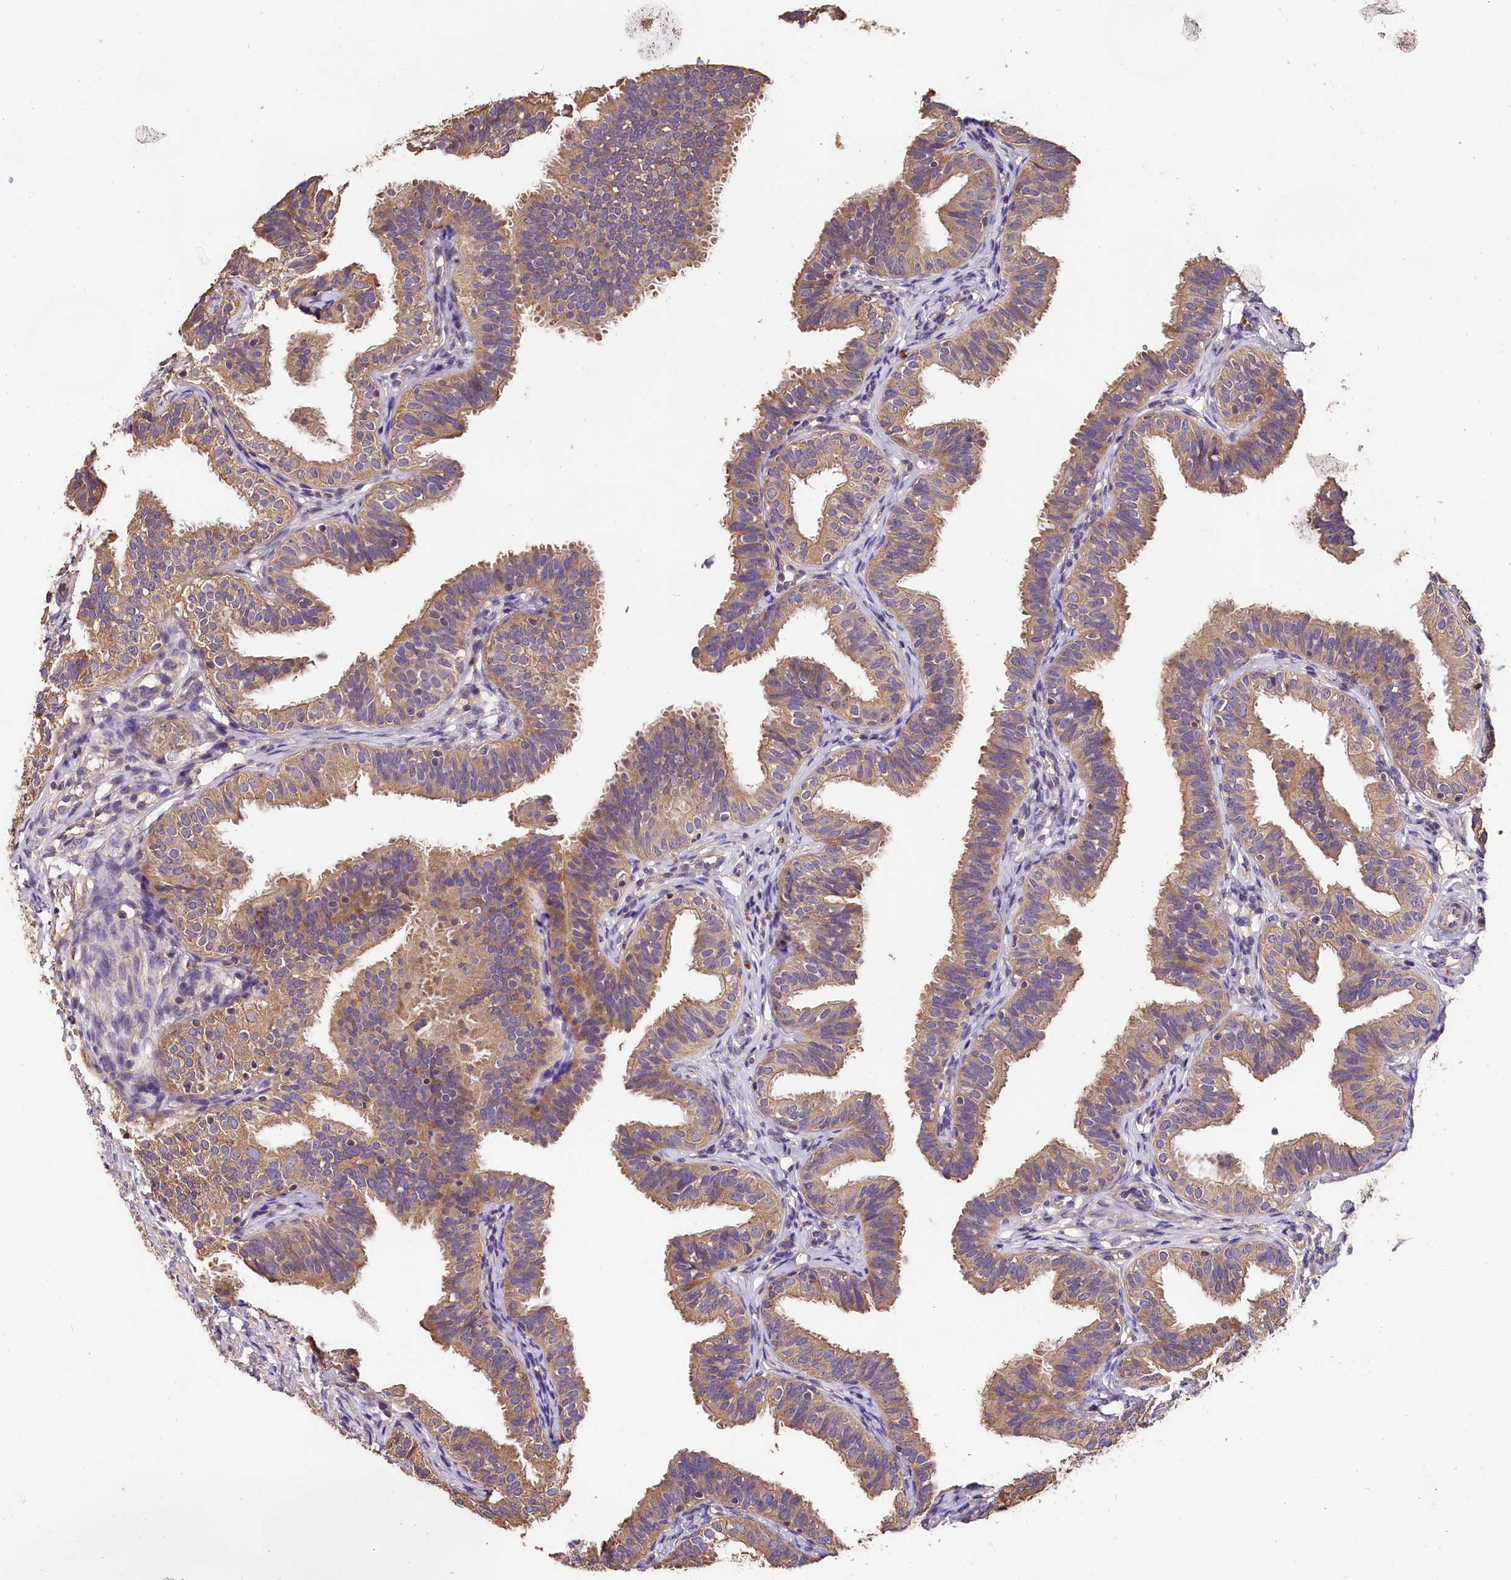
{"staining": {"intensity": "moderate", "quantity": ">75%", "location": "cytoplasmic/membranous"}, "tissue": "fallopian tube", "cell_type": "Glandular cells", "image_type": "normal", "snomed": [{"axis": "morphology", "description": "Normal tissue, NOS"}, {"axis": "topography", "description": "Fallopian tube"}], "caption": "Moderate cytoplasmic/membranous expression for a protein is appreciated in about >75% of glandular cells of unremarkable fallopian tube using immunohistochemistry (IHC).", "gene": "OAS3", "patient": {"sex": "female", "age": 35}}